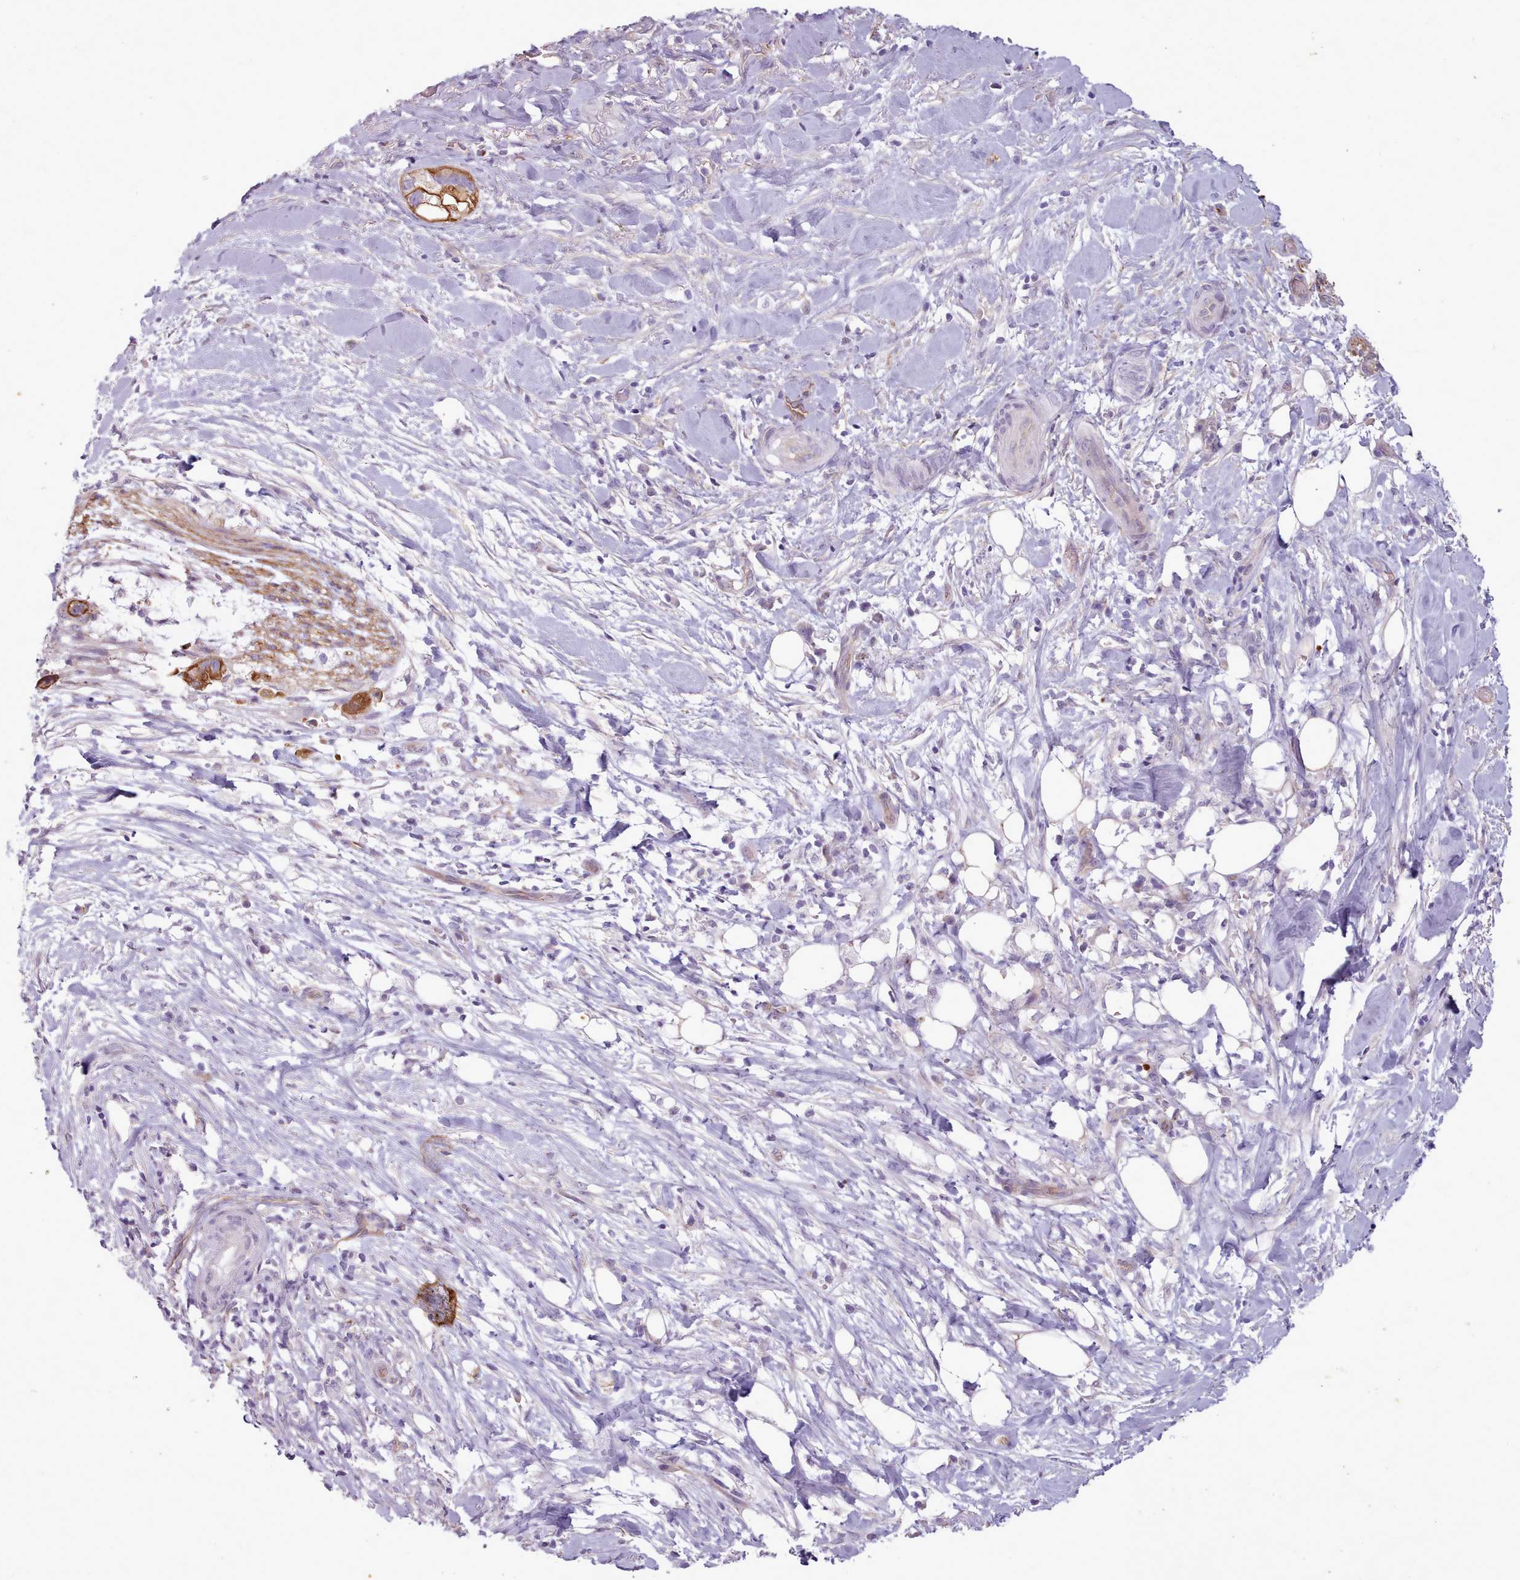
{"staining": {"intensity": "strong", "quantity": ">75%", "location": "cytoplasmic/membranous"}, "tissue": "pancreatic cancer", "cell_type": "Tumor cells", "image_type": "cancer", "snomed": [{"axis": "morphology", "description": "Adenocarcinoma, NOS"}, {"axis": "topography", "description": "Pancreas"}], "caption": "The photomicrograph demonstrates immunohistochemical staining of pancreatic cancer. There is strong cytoplasmic/membranous expression is appreciated in approximately >75% of tumor cells.", "gene": "PLD4", "patient": {"sex": "male", "age": 44}}